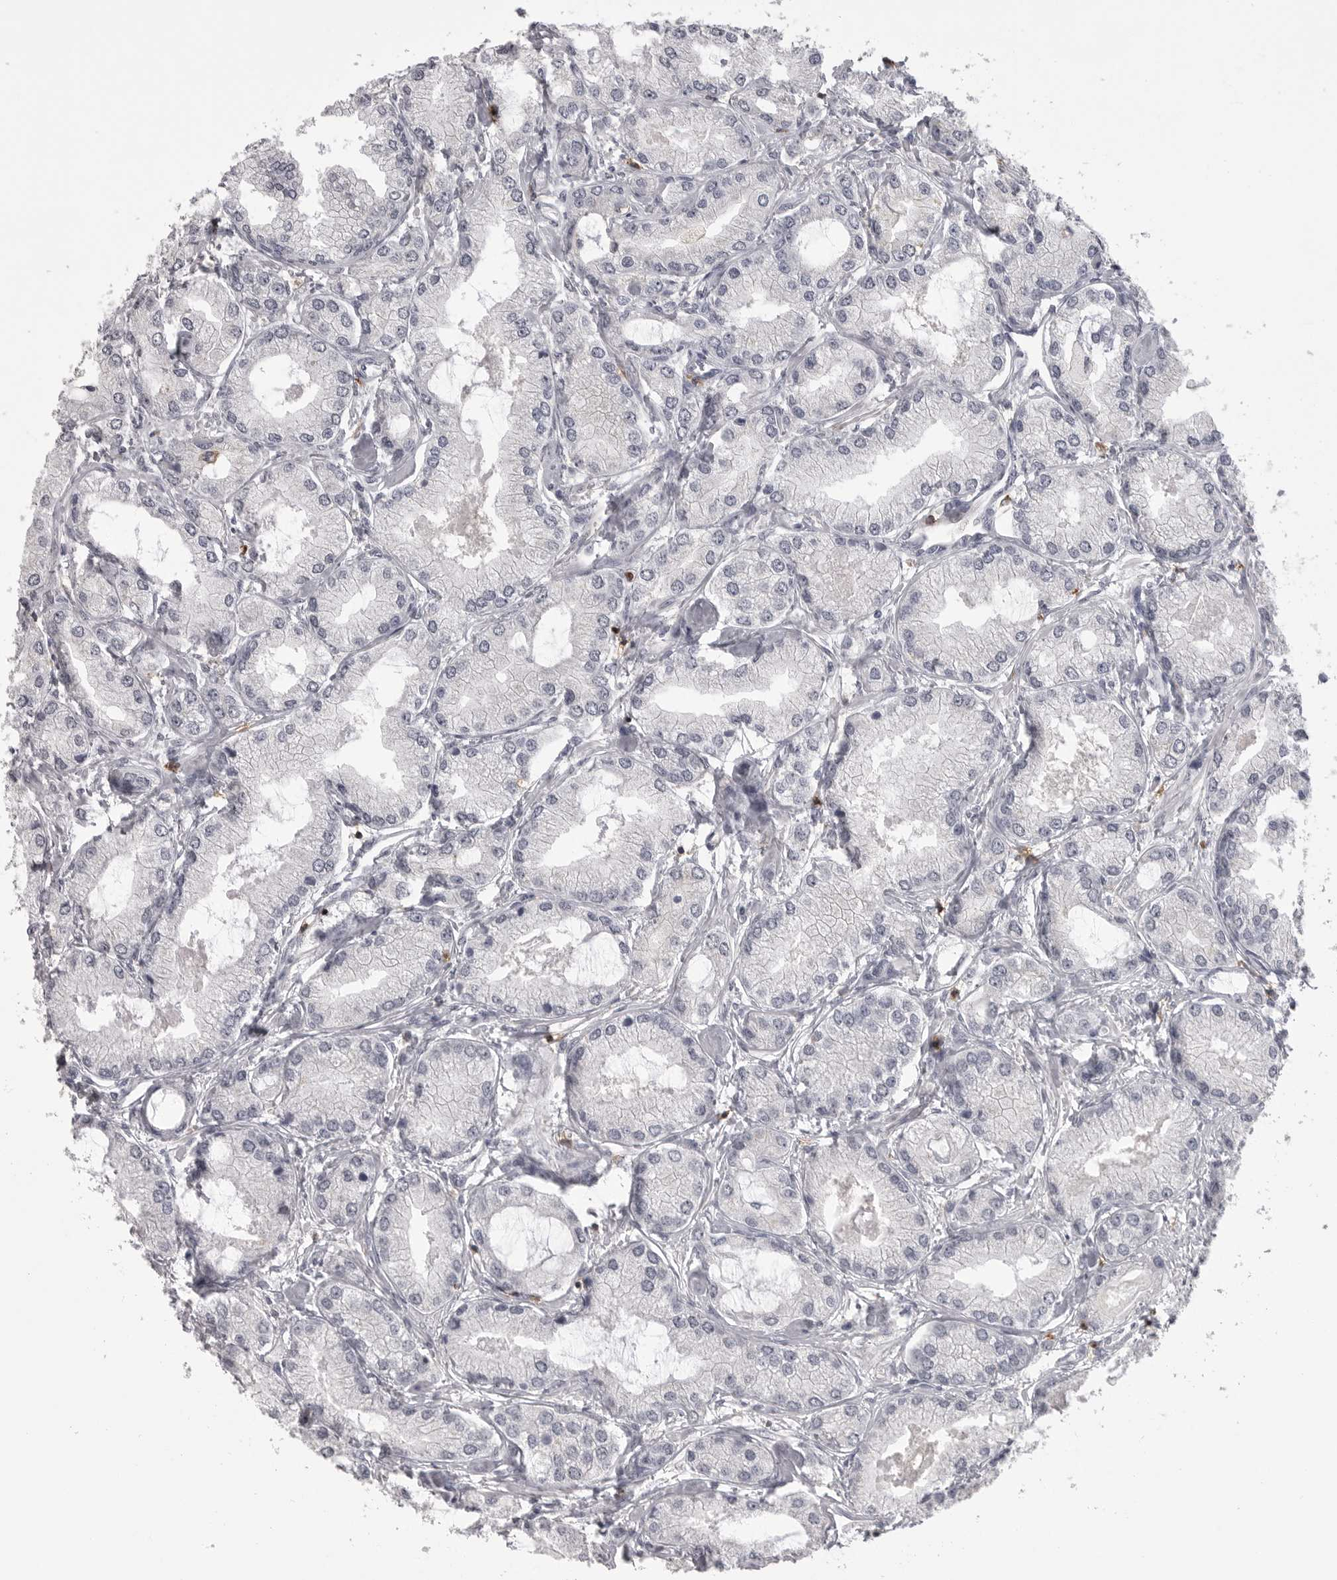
{"staining": {"intensity": "negative", "quantity": "none", "location": "none"}, "tissue": "prostate cancer", "cell_type": "Tumor cells", "image_type": "cancer", "snomed": [{"axis": "morphology", "description": "Adenocarcinoma, Low grade"}, {"axis": "topography", "description": "Prostate"}], "caption": "A histopathology image of human prostate cancer is negative for staining in tumor cells.", "gene": "ITGAL", "patient": {"sex": "male", "age": 62}}